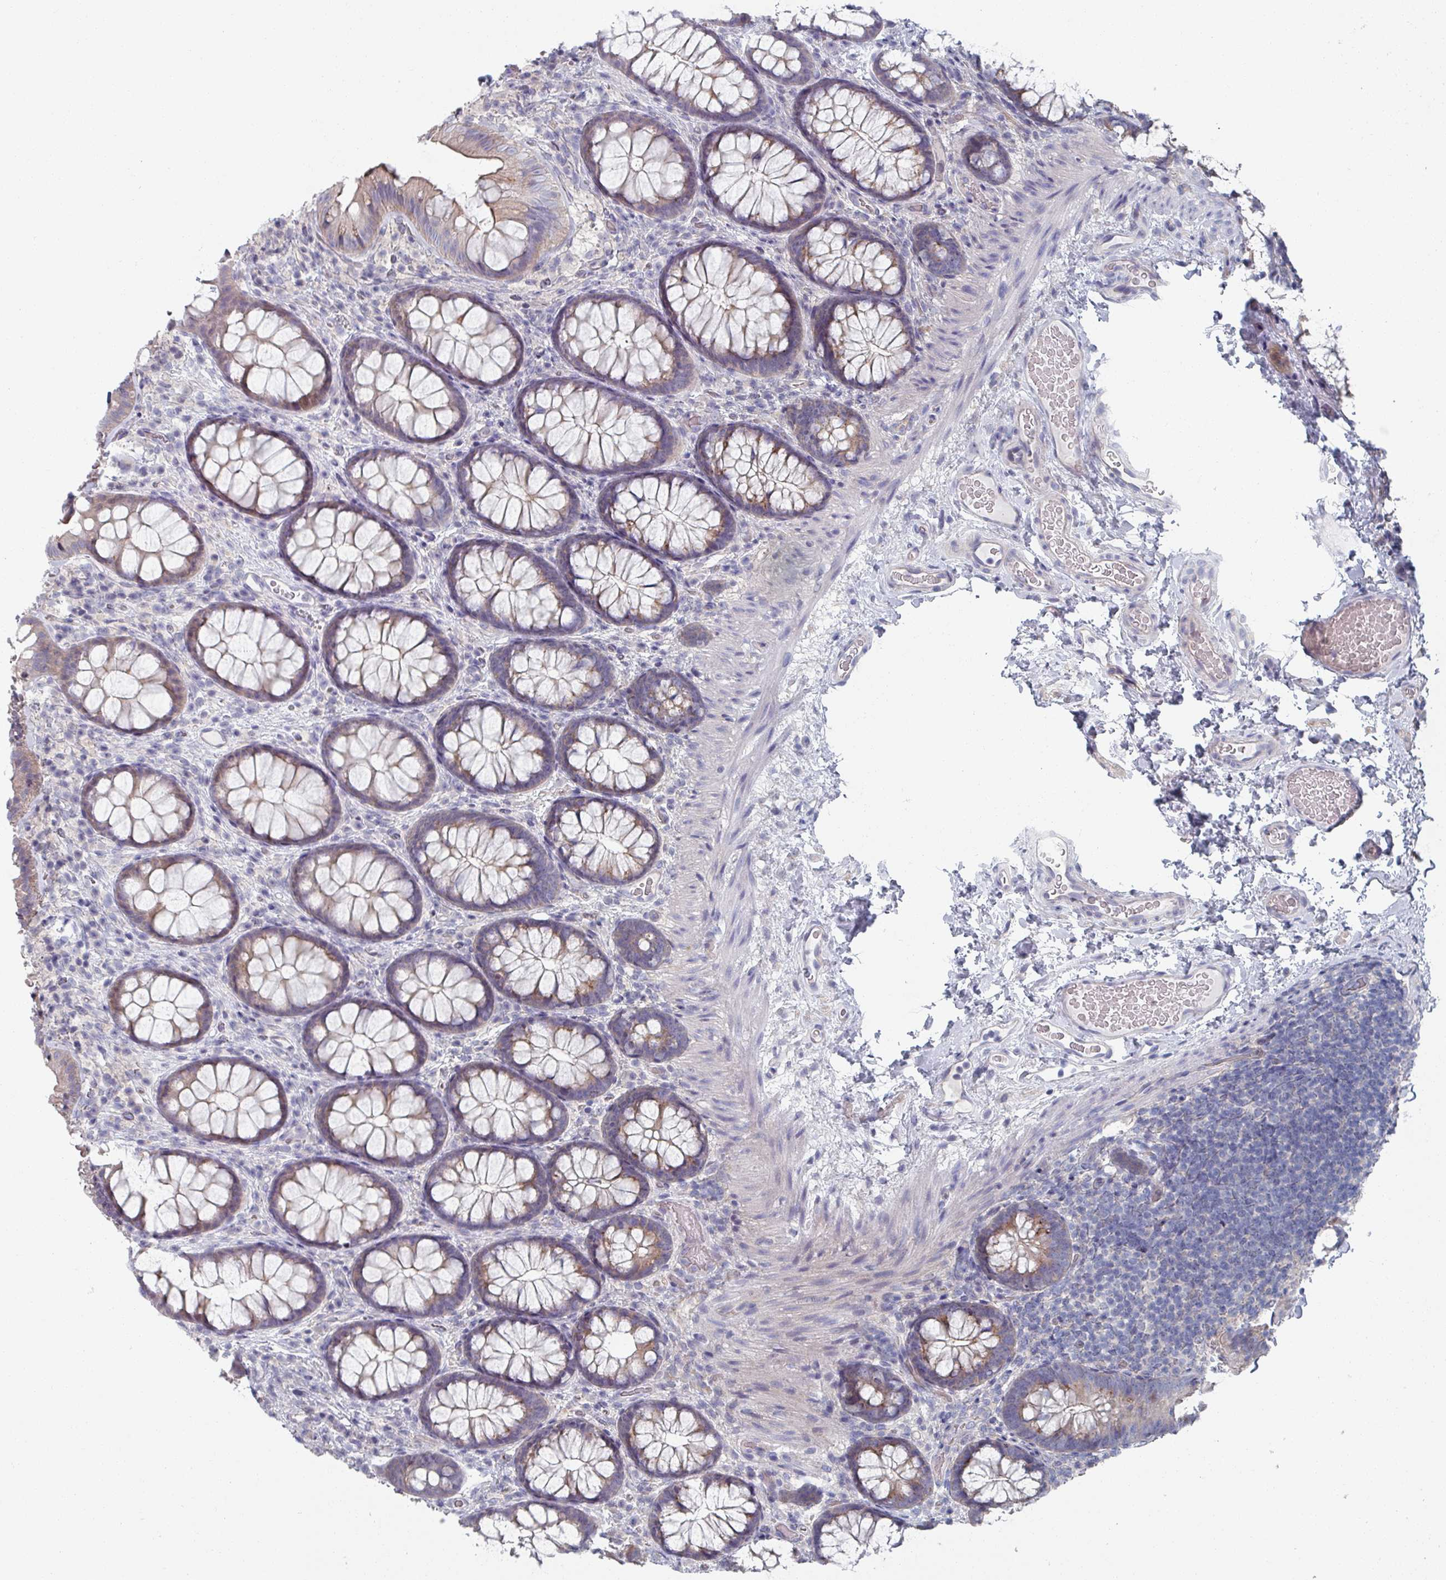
{"staining": {"intensity": "negative", "quantity": "none", "location": "none"}, "tissue": "colon", "cell_type": "Endothelial cells", "image_type": "normal", "snomed": [{"axis": "morphology", "description": "Normal tissue, NOS"}, {"axis": "topography", "description": "Colon"}], "caption": "There is no significant positivity in endothelial cells of colon. (IHC, brightfield microscopy, high magnification).", "gene": "EFL1", "patient": {"sex": "male", "age": 46}}